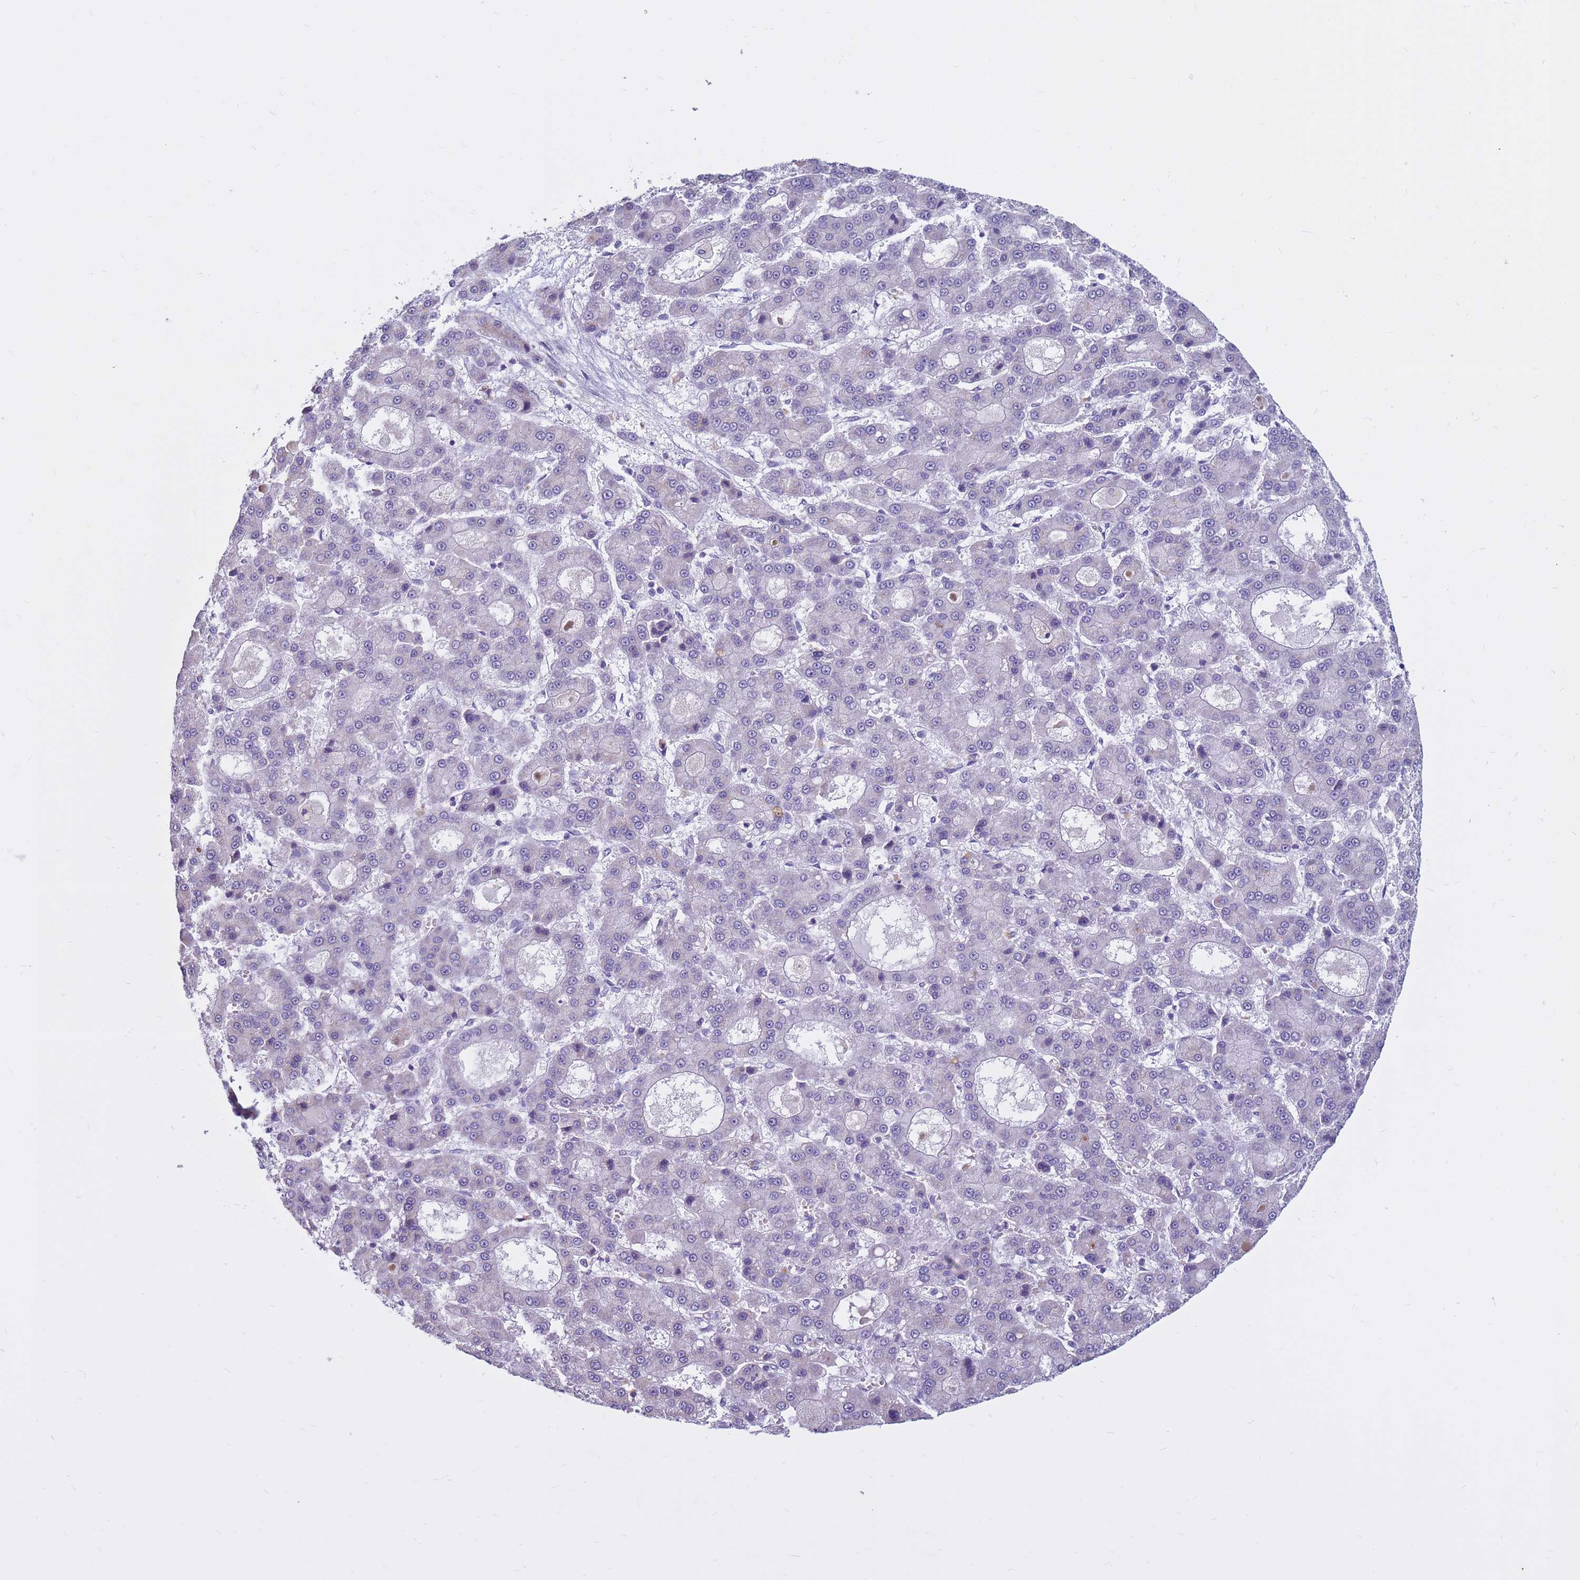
{"staining": {"intensity": "negative", "quantity": "none", "location": "none"}, "tissue": "liver cancer", "cell_type": "Tumor cells", "image_type": "cancer", "snomed": [{"axis": "morphology", "description": "Carcinoma, Hepatocellular, NOS"}, {"axis": "topography", "description": "Liver"}], "caption": "Photomicrograph shows no significant protein staining in tumor cells of liver hepatocellular carcinoma.", "gene": "CDK2AP2", "patient": {"sex": "male", "age": 70}}